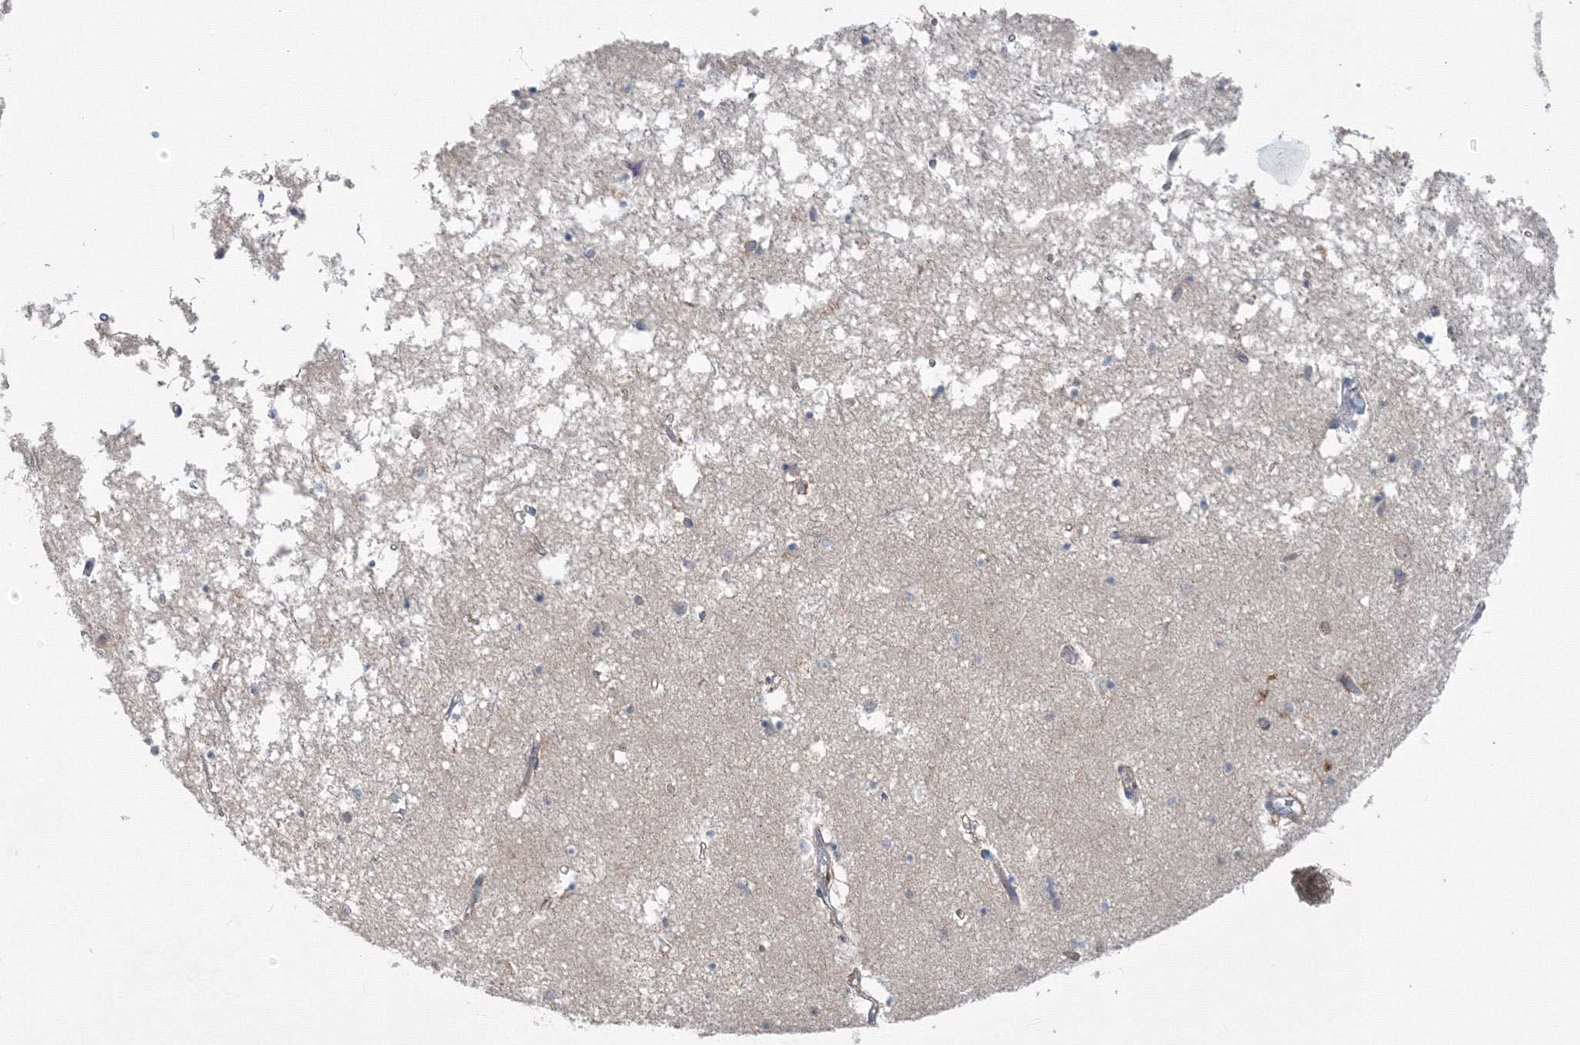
{"staining": {"intensity": "negative", "quantity": "none", "location": "none"}, "tissue": "hippocampus", "cell_type": "Glial cells", "image_type": "normal", "snomed": [{"axis": "morphology", "description": "Normal tissue, NOS"}, {"axis": "topography", "description": "Hippocampus"}], "caption": "Glial cells show no significant protein positivity in benign hippocampus.", "gene": "MKRN2", "patient": {"sex": "male", "age": 70}}